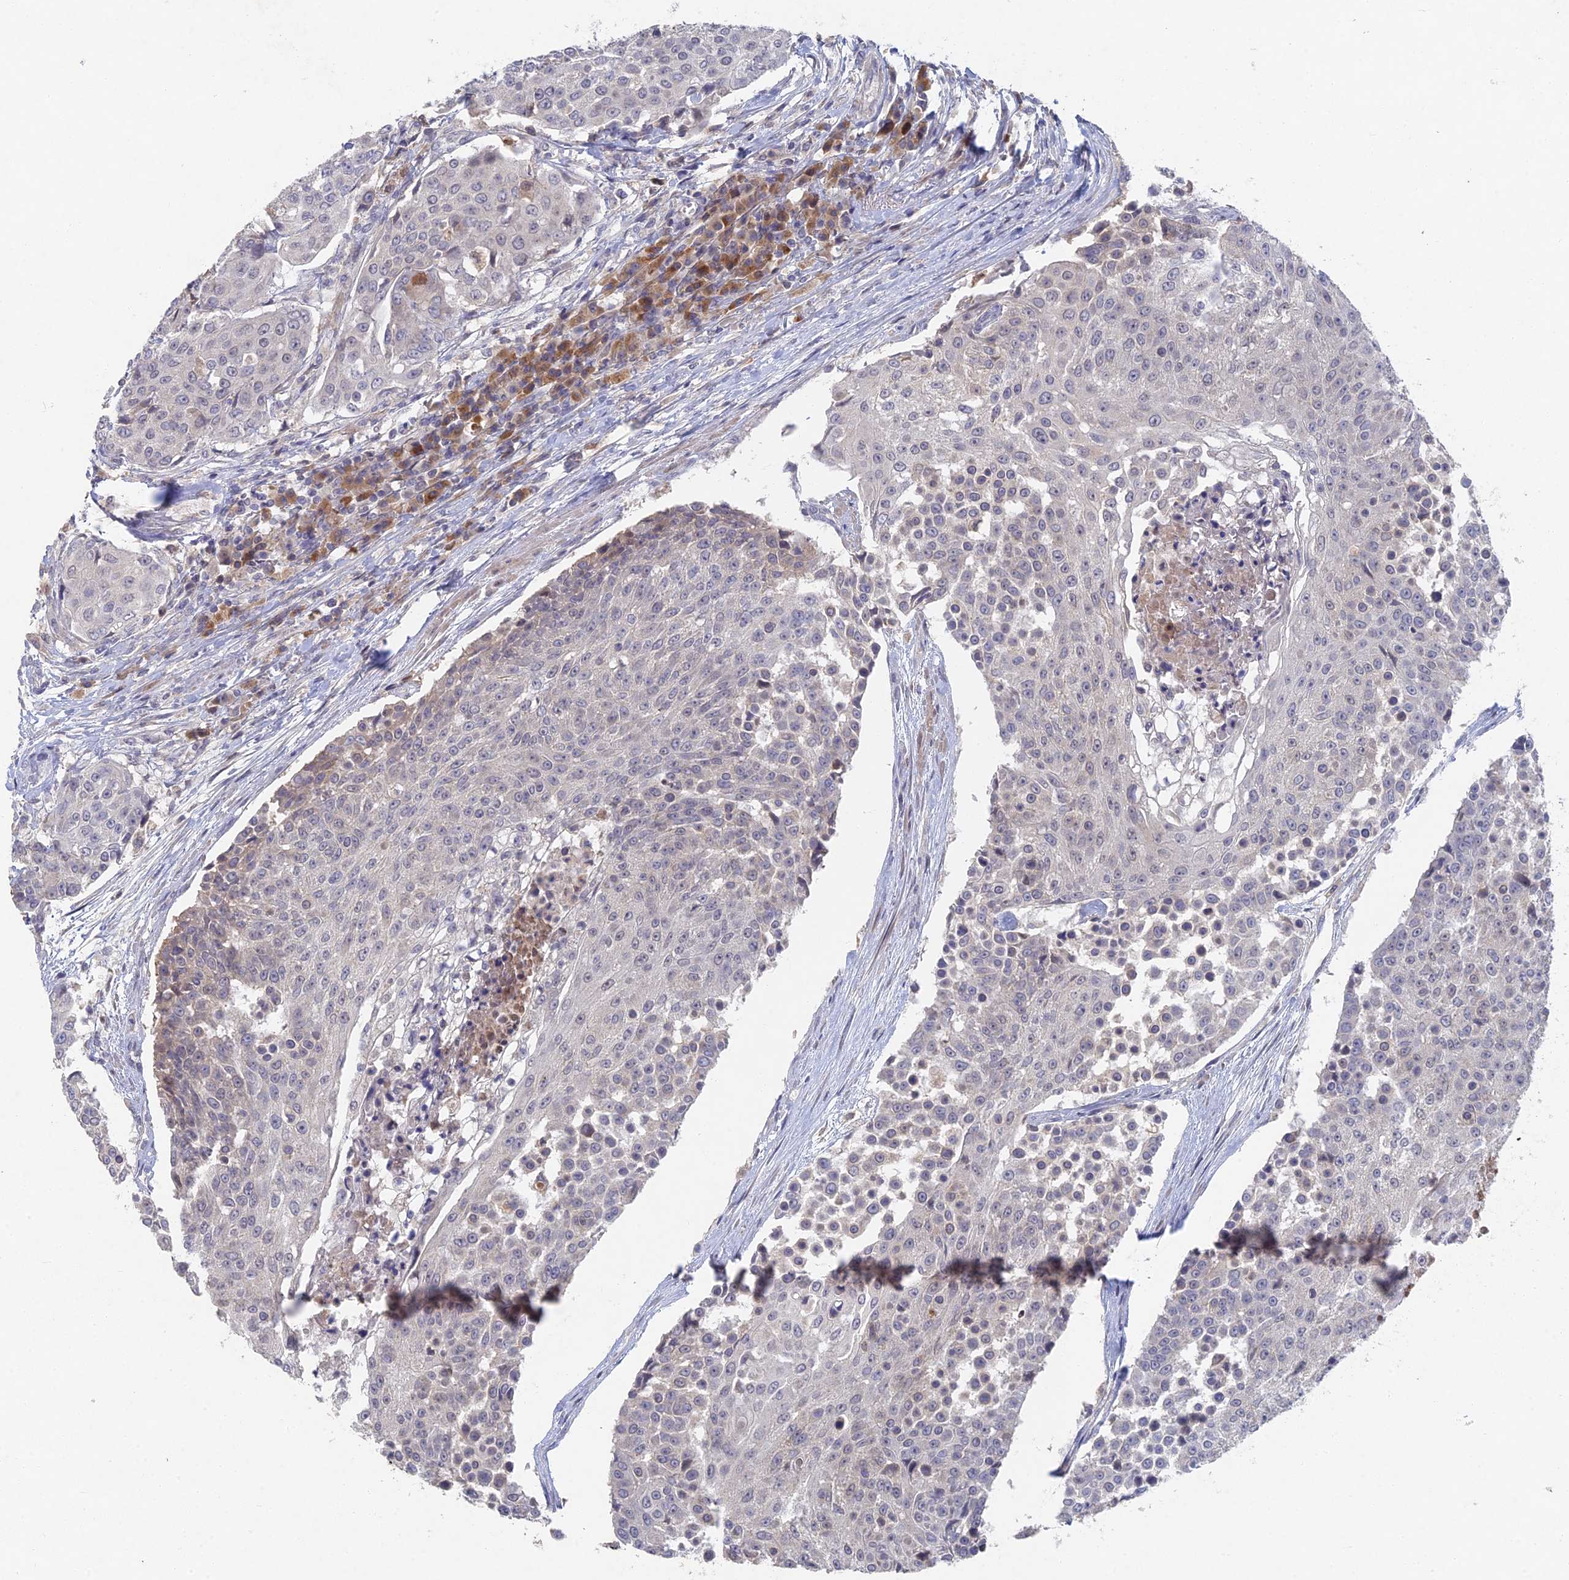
{"staining": {"intensity": "negative", "quantity": "none", "location": "none"}, "tissue": "urothelial cancer", "cell_type": "Tumor cells", "image_type": "cancer", "snomed": [{"axis": "morphology", "description": "Urothelial carcinoma, High grade"}, {"axis": "topography", "description": "Urinary bladder"}], "caption": "An image of human high-grade urothelial carcinoma is negative for staining in tumor cells.", "gene": "GNA15", "patient": {"sex": "female", "age": 63}}